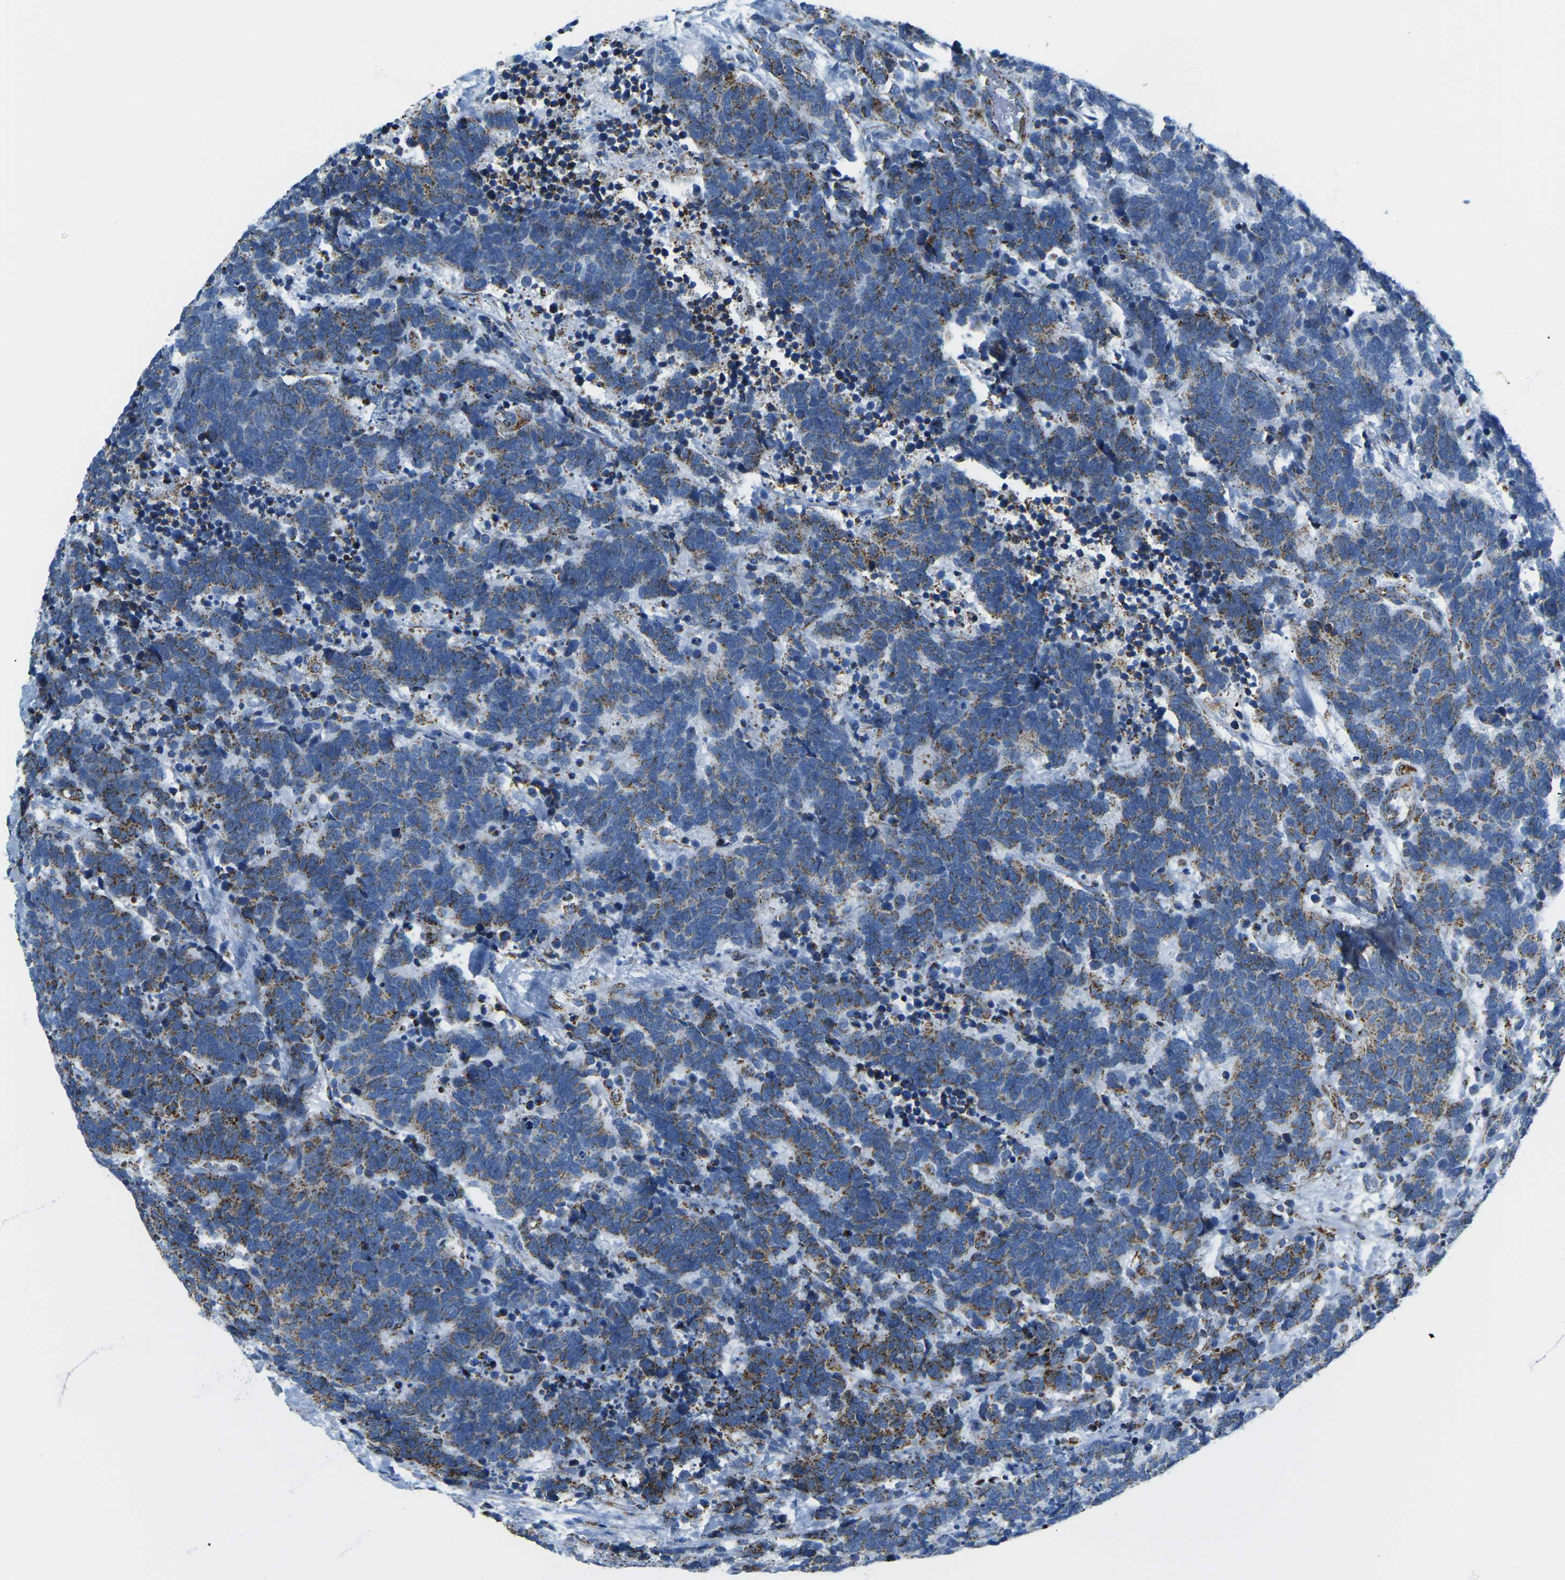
{"staining": {"intensity": "moderate", "quantity": "25%-75%", "location": "cytoplasmic/membranous"}, "tissue": "carcinoid", "cell_type": "Tumor cells", "image_type": "cancer", "snomed": [{"axis": "morphology", "description": "Carcinoma, NOS"}, {"axis": "morphology", "description": "Carcinoid, malignant, NOS"}, {"axis": "topography", "description": "Urinary bladder"}], "caption": "A brown stain shows moderate cytoplasmic/membranous positivity of a protein in human carcinoid (malignant) tumor cells.", "gene": "COX6C", "patient": {"sex": "male", "age": 57}}